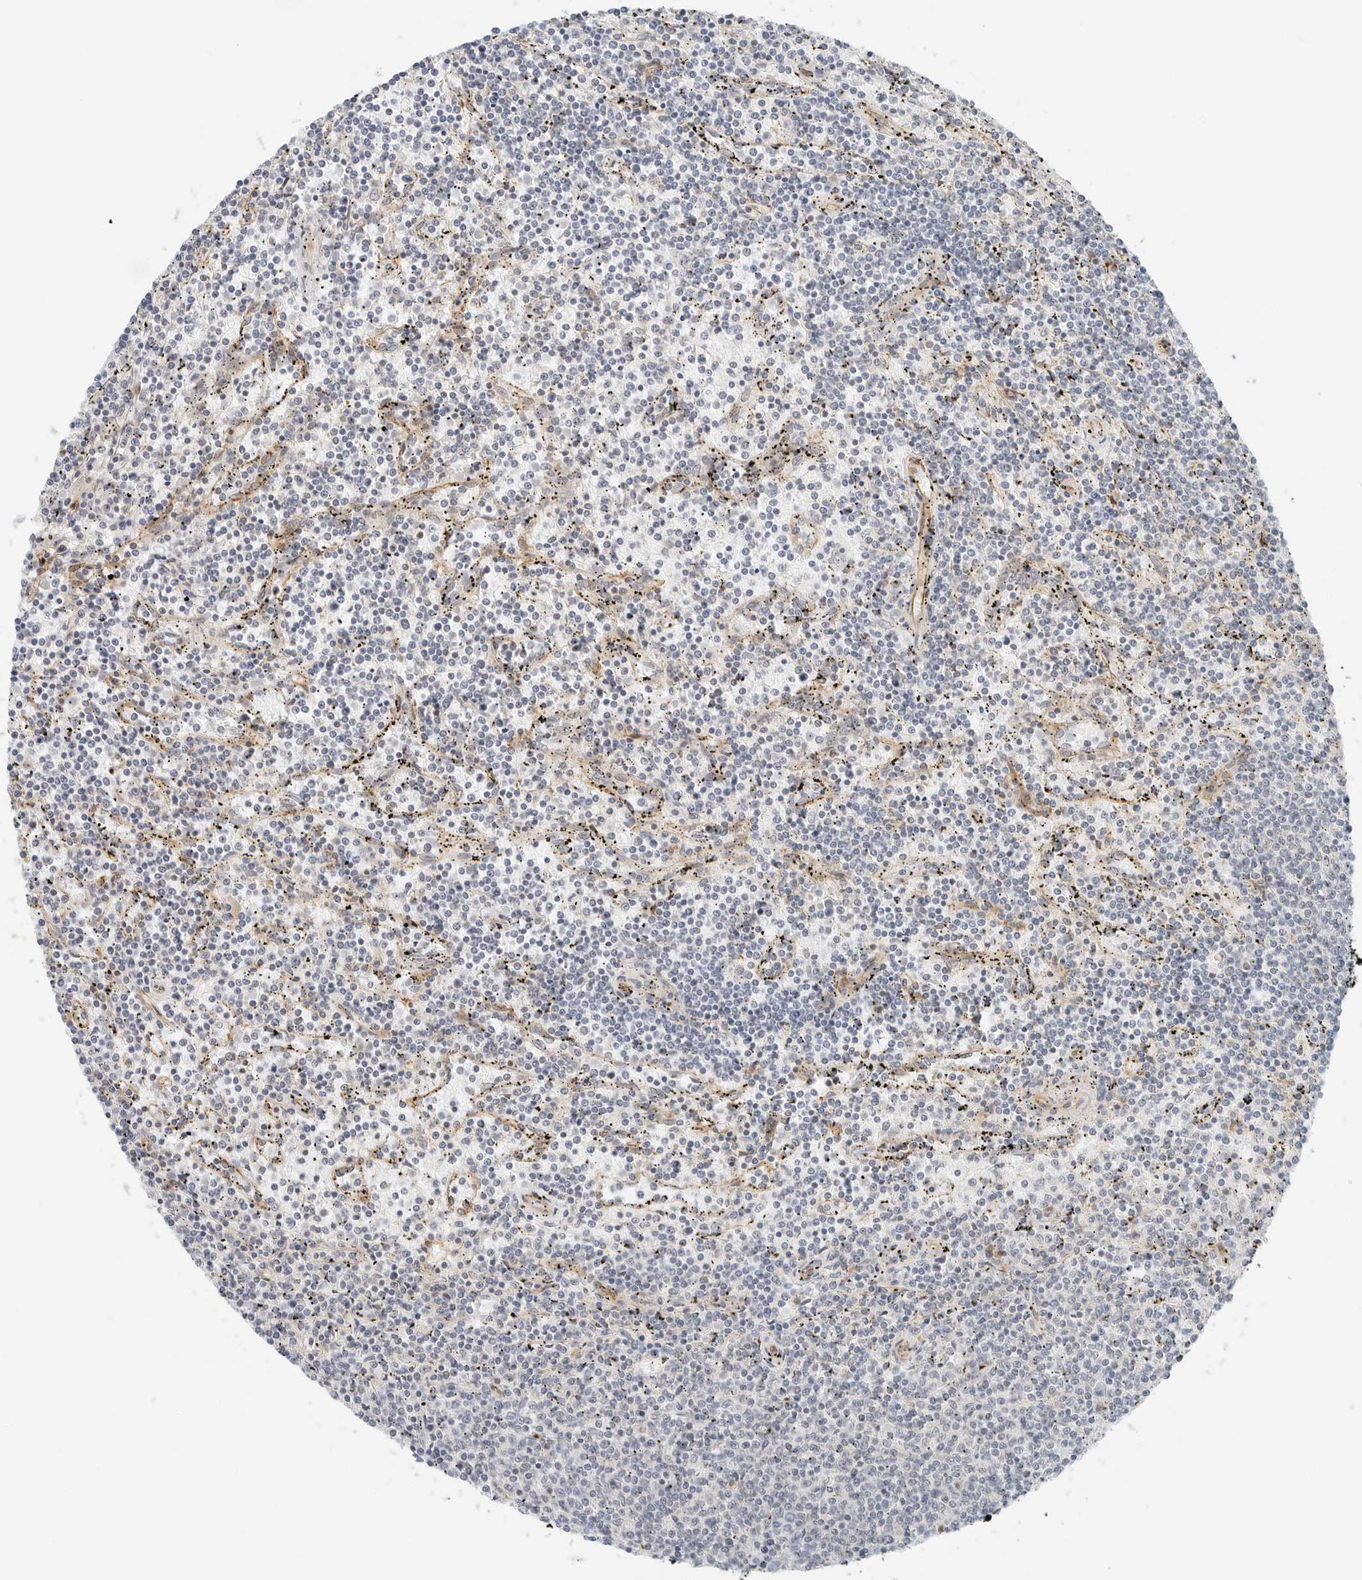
{"staining": {"intensity": "negative", "quantity": "none", "location": "none"}, "tissue": "lymphoma", "cell_type": "Tumor cells", "image_type": "cancer", "snomed": [{"axis": "morphology", "description": "Malignant lymphoma, non-Hodgkin's type, Low grade"}, {"axis": "topography", "description": "Spleen"}], "caption": "Tumor cells show no significant staining in lymphoma.", "gene": "IQCC", "patient": {"sex": "female", "age": 50}}